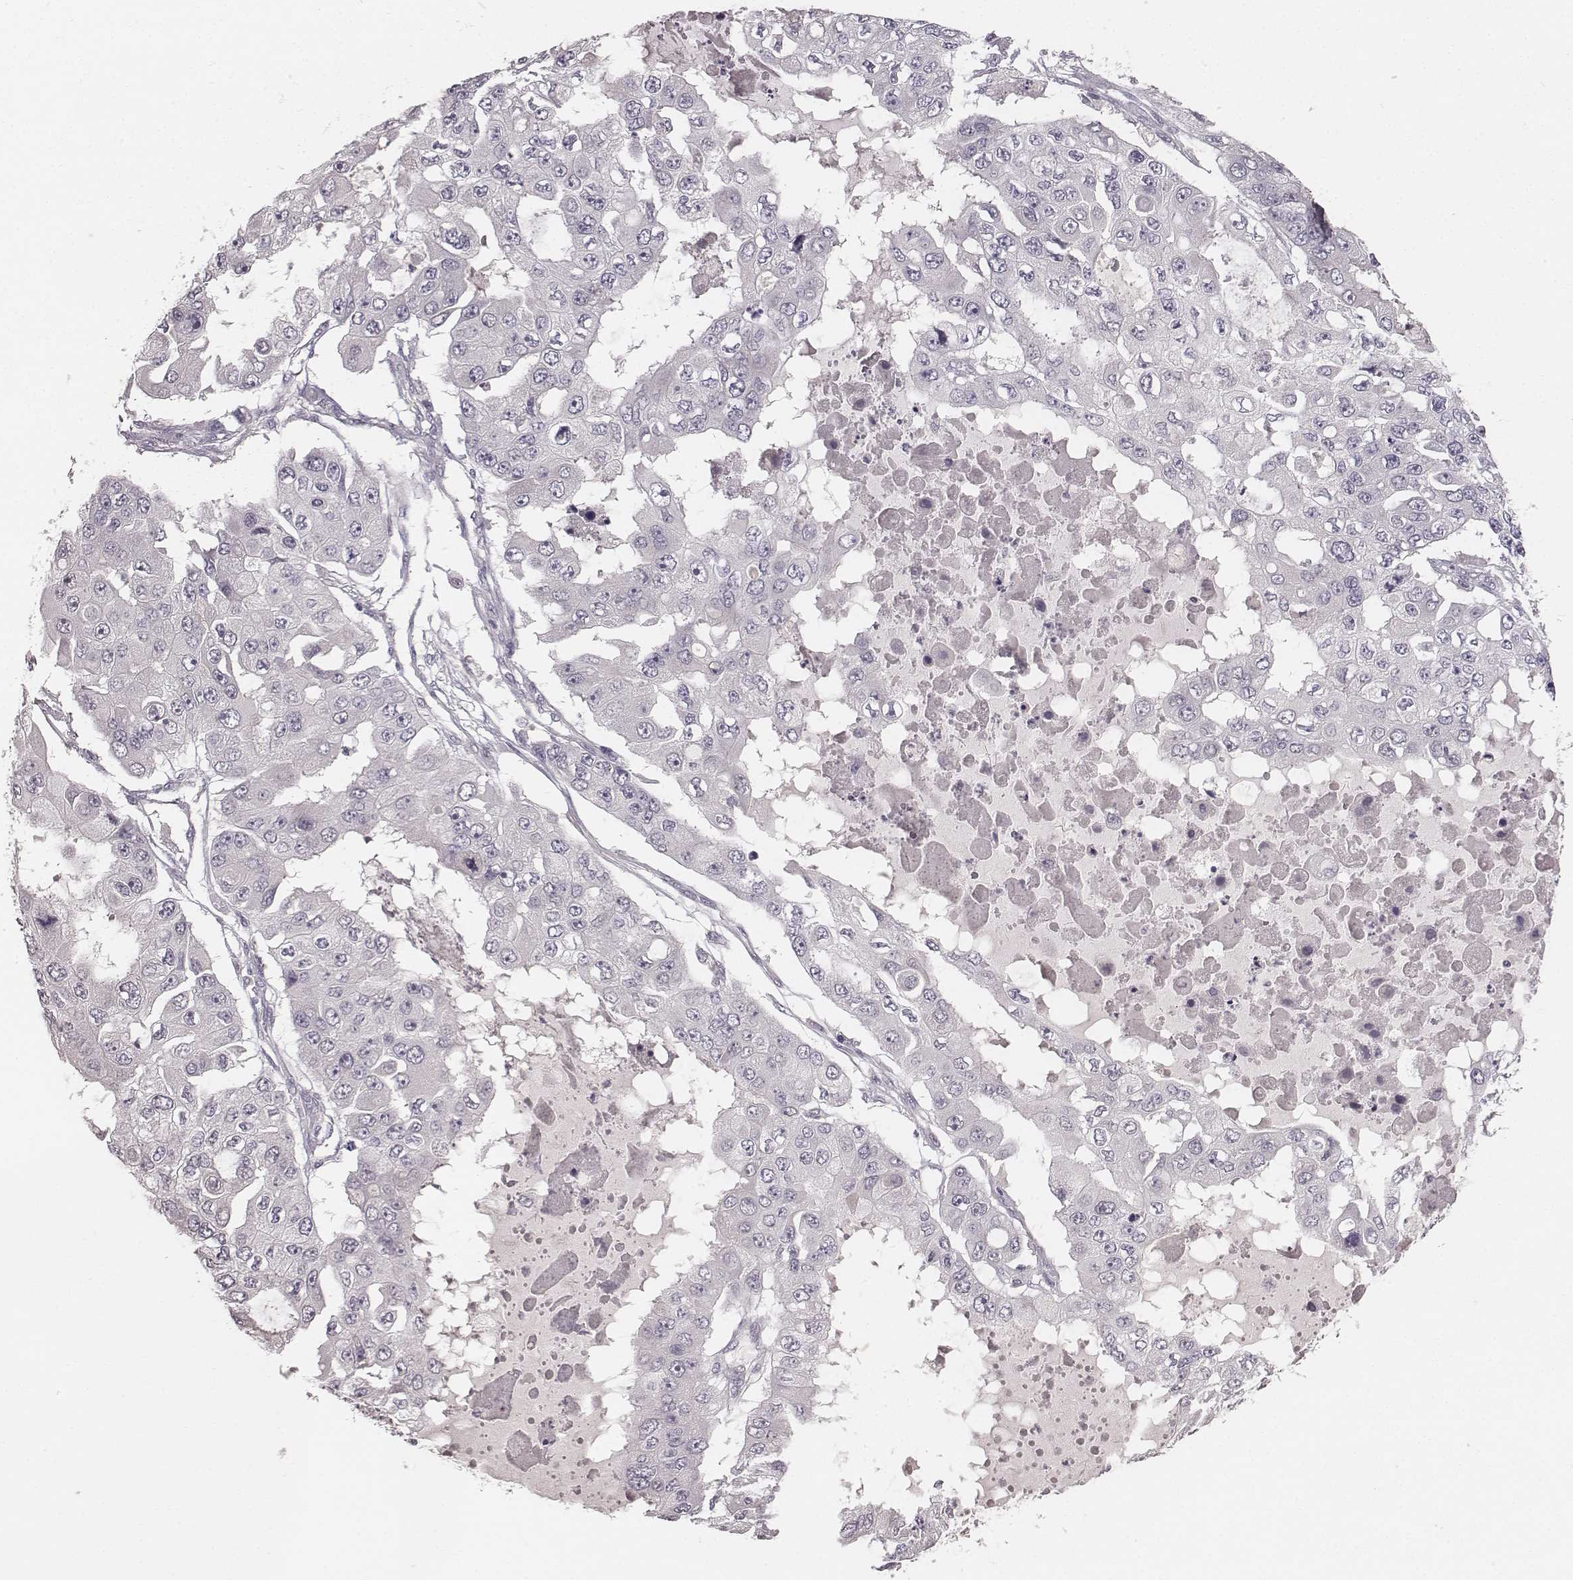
{"staining": {"intensity": "negative", "quantity": "none", "location": "none"}, "tissue": "ovarian cancer", "cell_type": "Tumor cells", "image_type": "cancer", "snomed": [{"axis": "morphology", "description": "Cystadenocarcinoma, serous, NOS"}, {"axis": "topography", "description": "Ovary"}], "caption": "Protein analysis of serous cystadenocarcinoma (ovarian) reveals no significant staining in tumor cells. The staining was performed using DAB to visualize the protein expression in brown, while the nuclei were stained in blue with hematoxylin (Magnification: 20x).", "gene": "LY6K", "patient": {"sex": "female", "age": 56}}